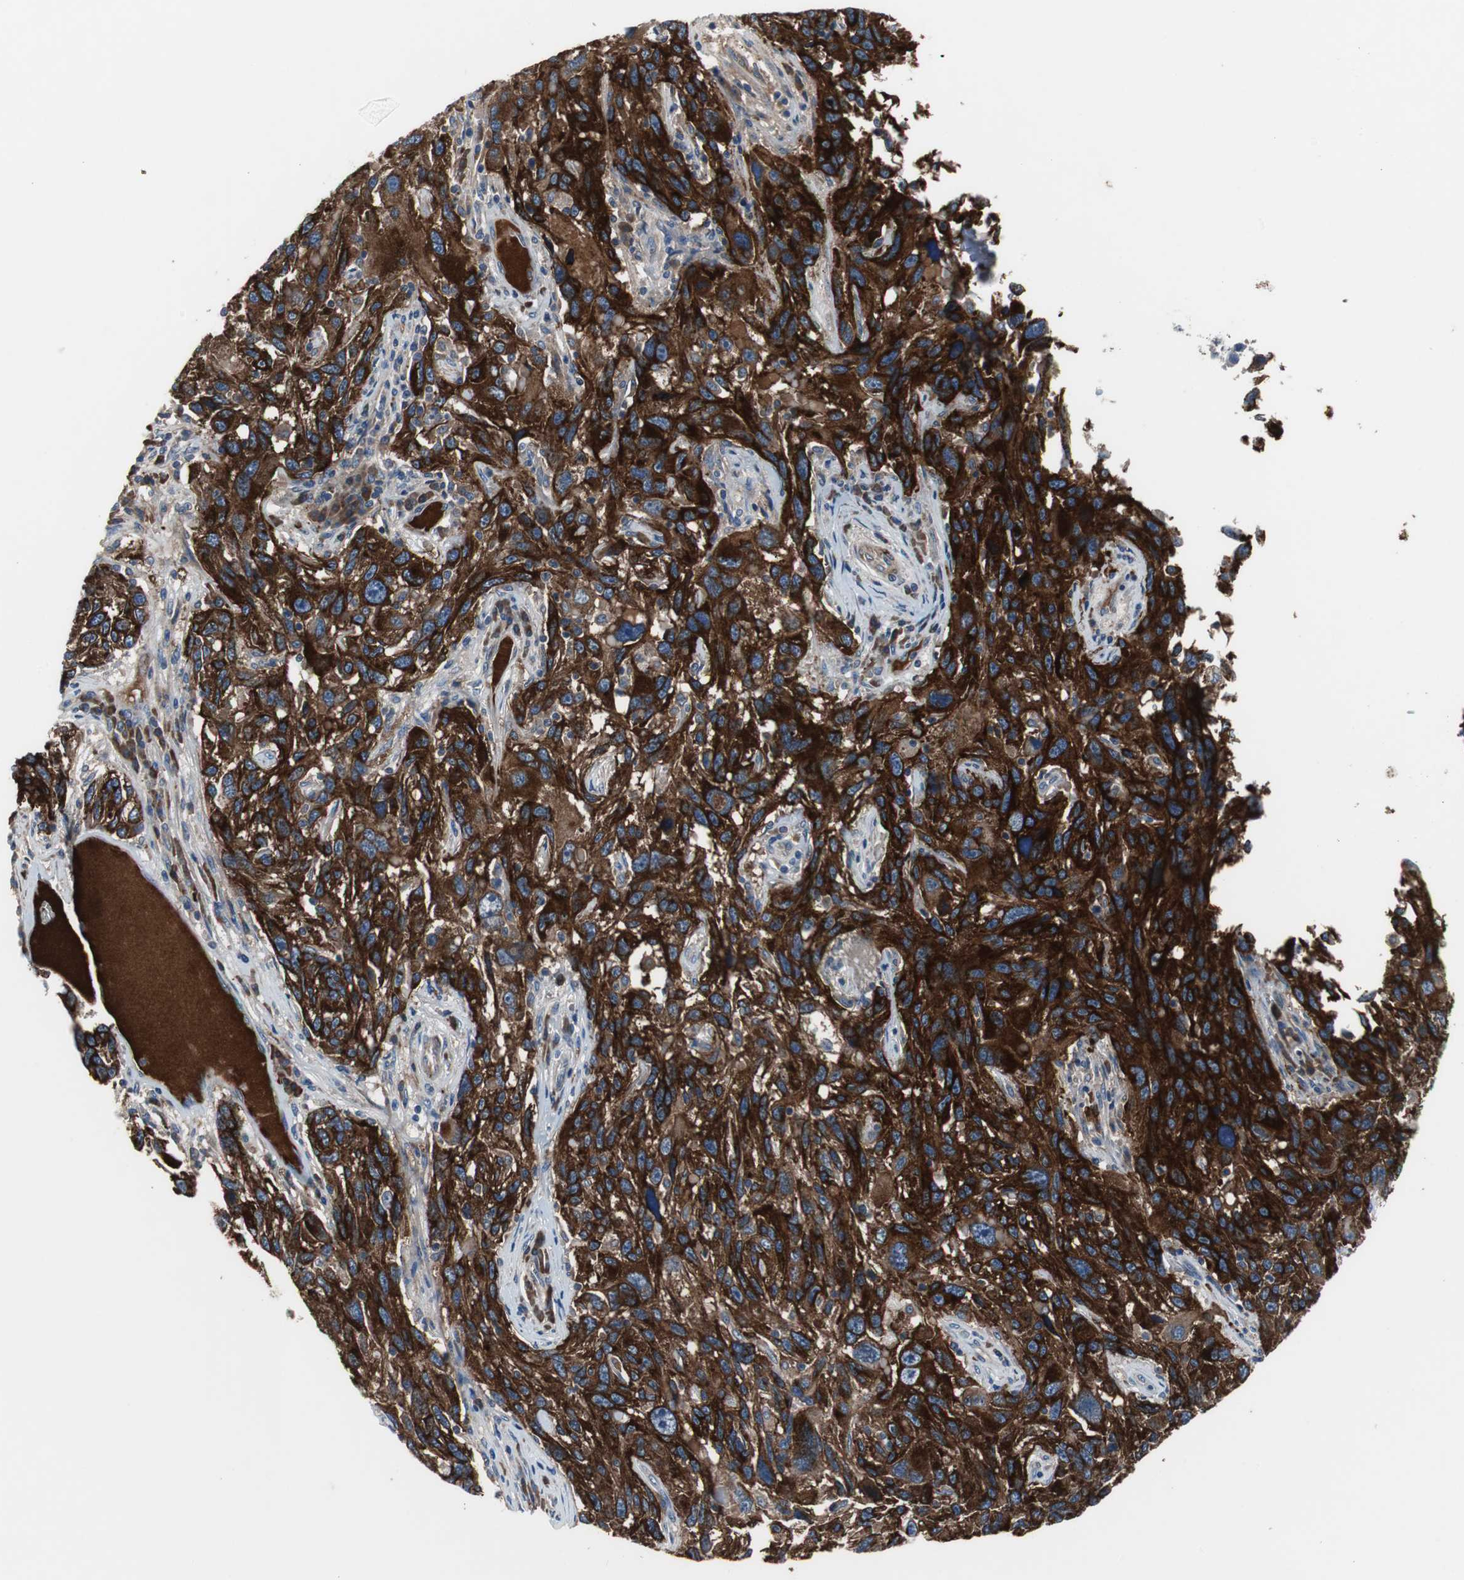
{"staining": {"intensity": "strong", "quantity": ">75%", "location": "cytoplasmic/membranous"}, "tissue": "melanoma", "cell_type": "Tumor cells", "image_type": "cancer", "snomed": [{"axis": "morphology", "description": "Malignant melanoma, NOS"}, {"axis": "topography", "description": "Skin"}], "caption": "There is high levels of strong cytoplasmic/membranous staining in tumor cells of melanoma, as demonstrated by immunohistochemical staining (brown color).", "gene": "SORT1", "patient": {"sex": "male", "age": 53}}